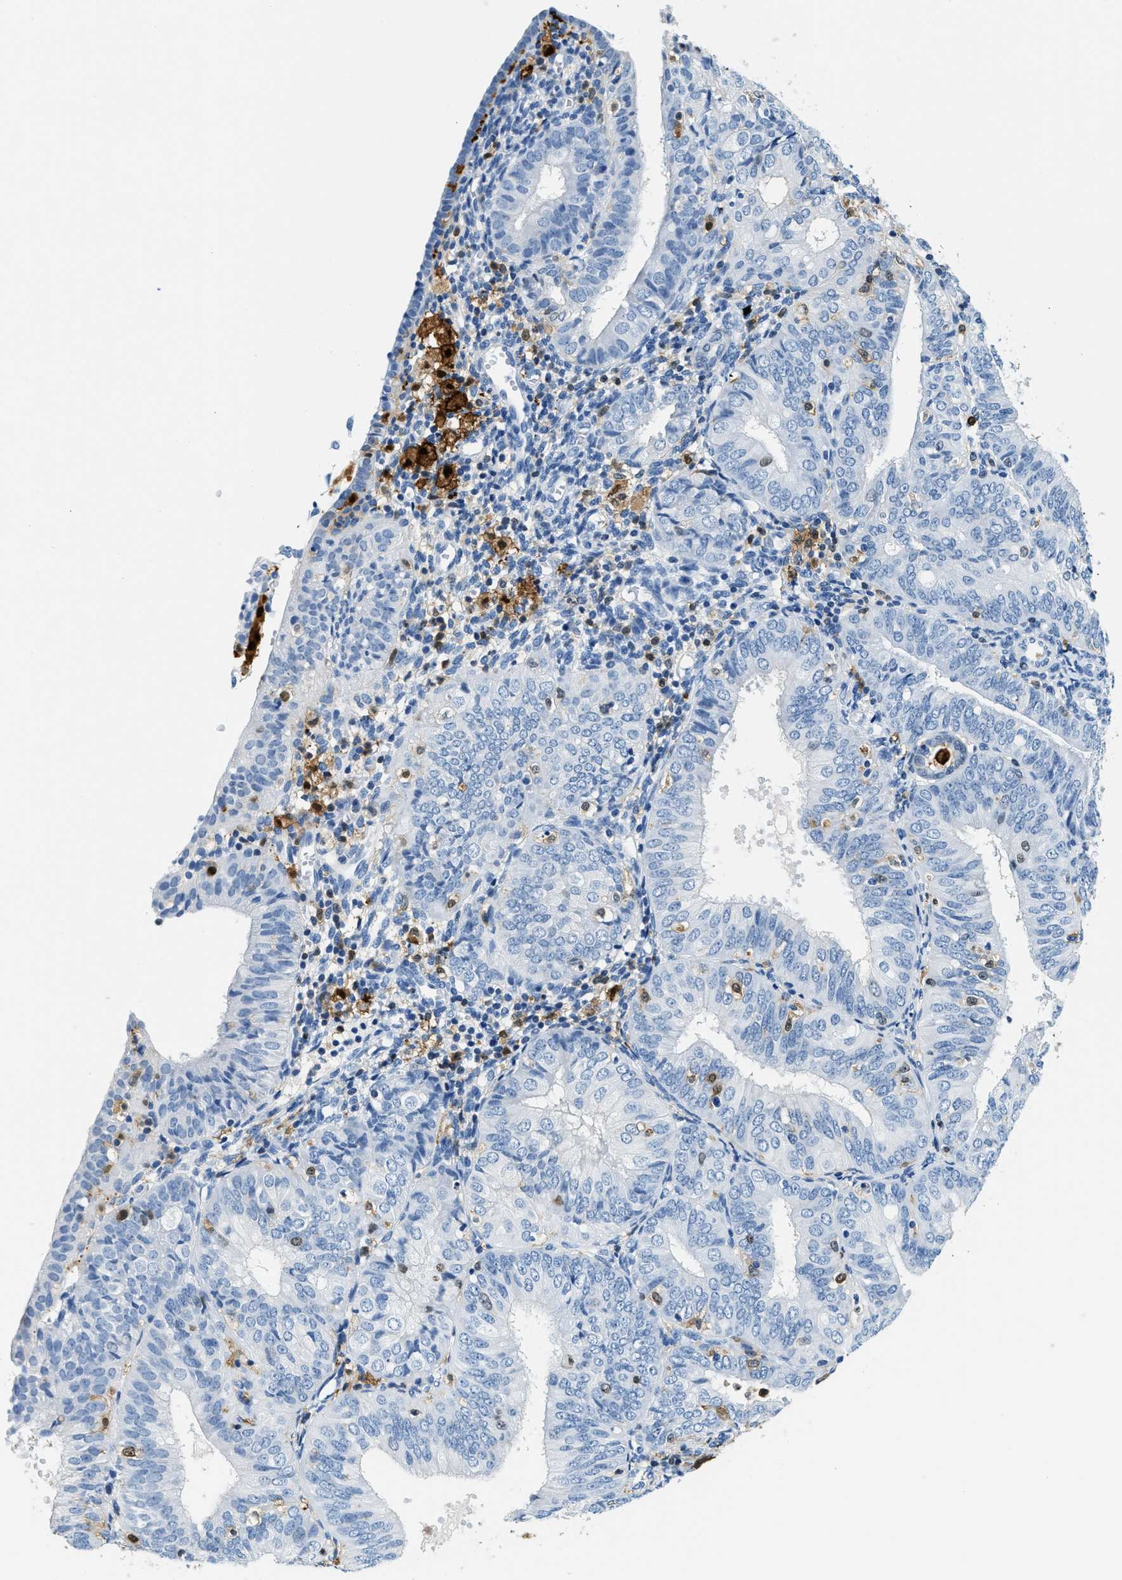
{"staining": {"intensity": "negative", "quantity": "none", "location": "none"}, "tissue": "endometrial cancer", "cell_type": "Tumor cells", "image_type": "cancer", "snomed": [{"axis": "morphology", "description": "Adenocarcinoma, NOS"}, {"axis": "topography", "description": "Endometrium"}], "caption": "Immunohistochemical staining of endometrial cancer demonstrates no significant positivity in tumor cells.", "gene": "CAPG", "patient": {"sex": "female", "age": 58}}